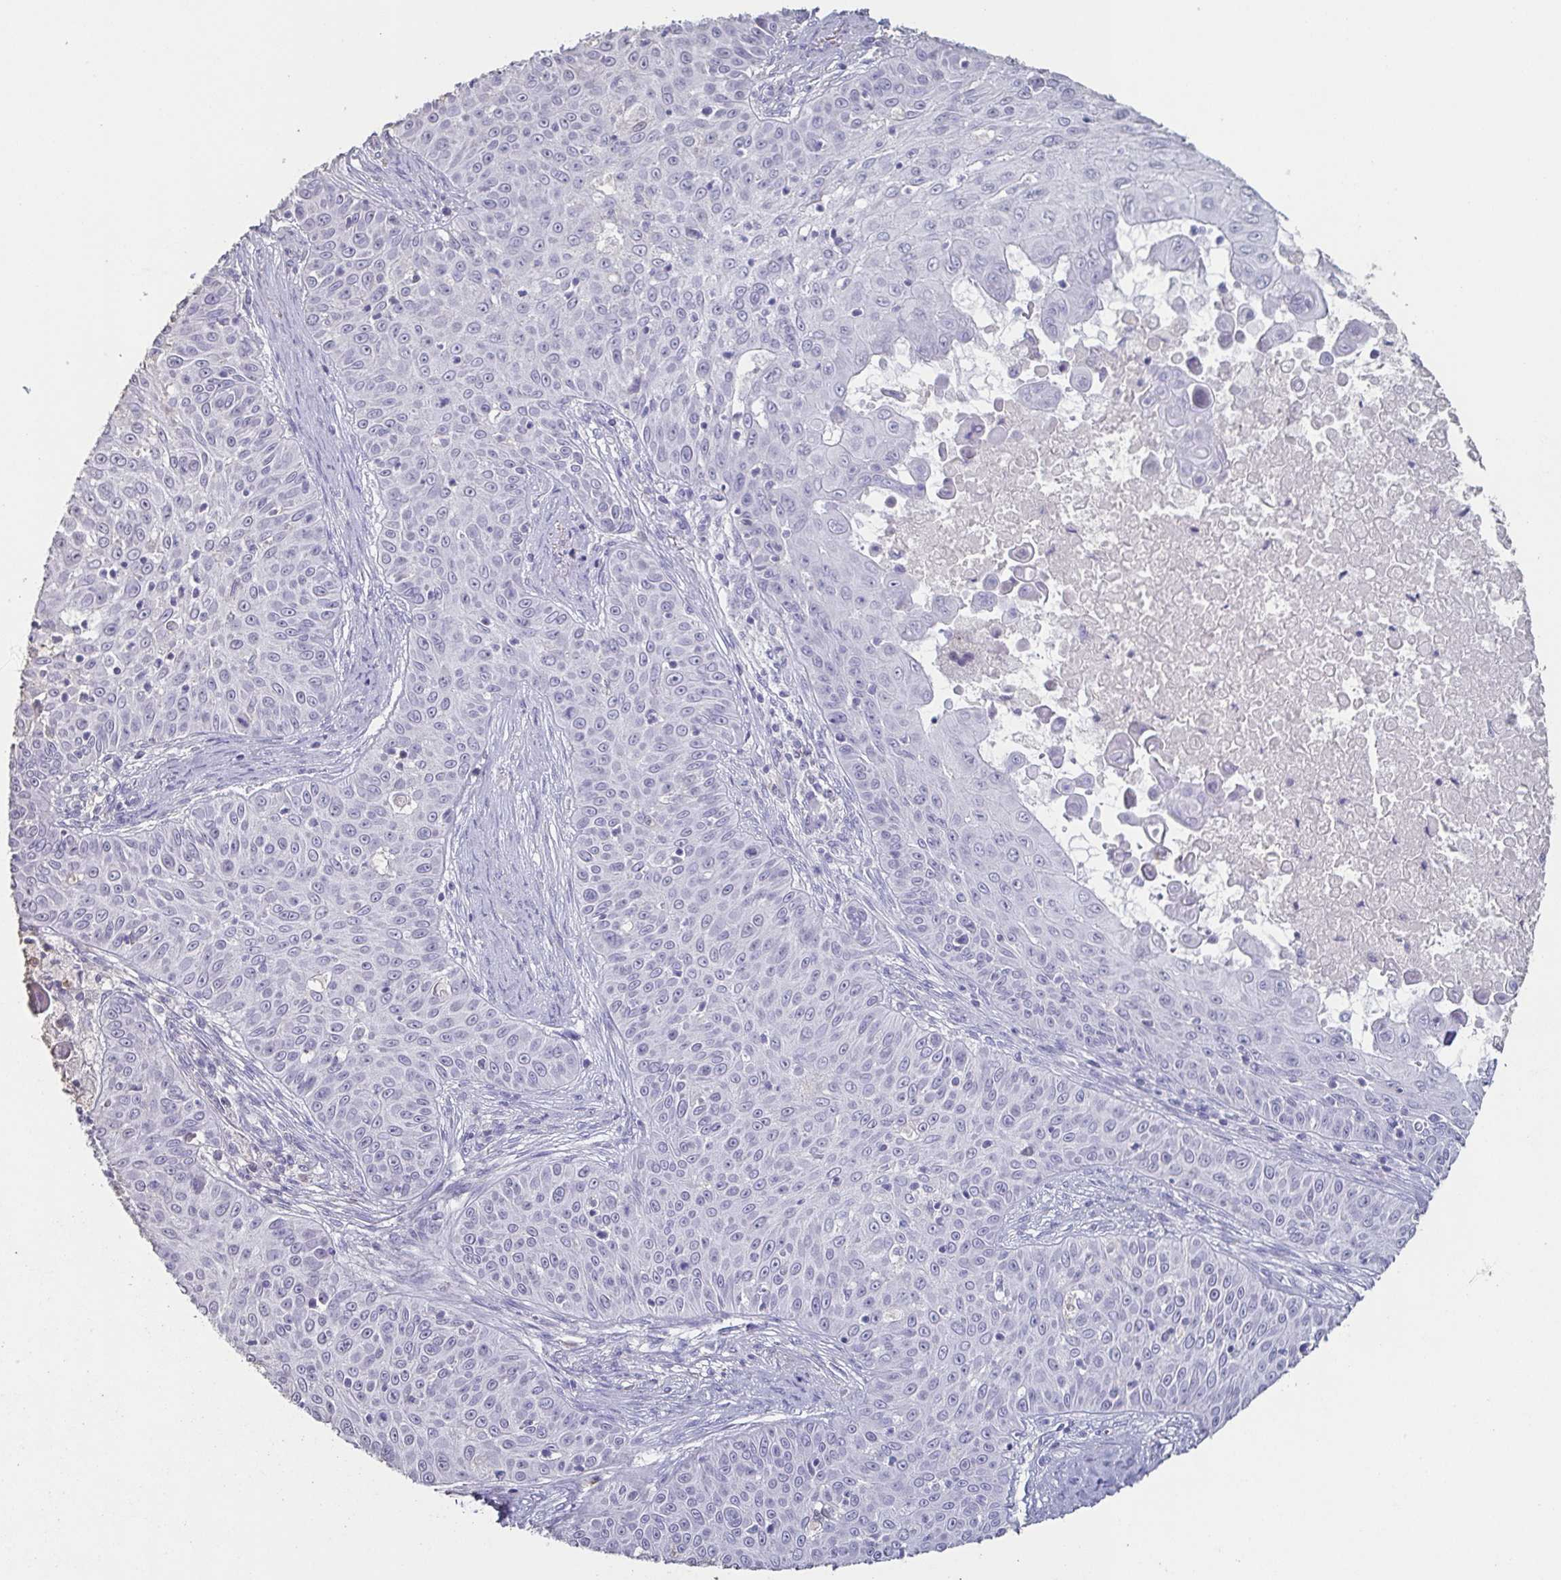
{"staining": {"intensity": "negative", "quantity": "none", "location": "none"}, "tissue": "skin cancer", "cell_type": "Tumor cells", "image_type": "cancer", "snomed": [{"axis": "morphology", "description": "Squamous cell carcinoma, NOS"}, {"axis": "topography", "description": "Skin"}], "caption": "This is an immunohistochemistry micrograph of human skin squamous cell carcinoma. There is no positivity in tumor cells.", "gene": "BPIFA2", "patient": {"sex": "male", "age": 82}}